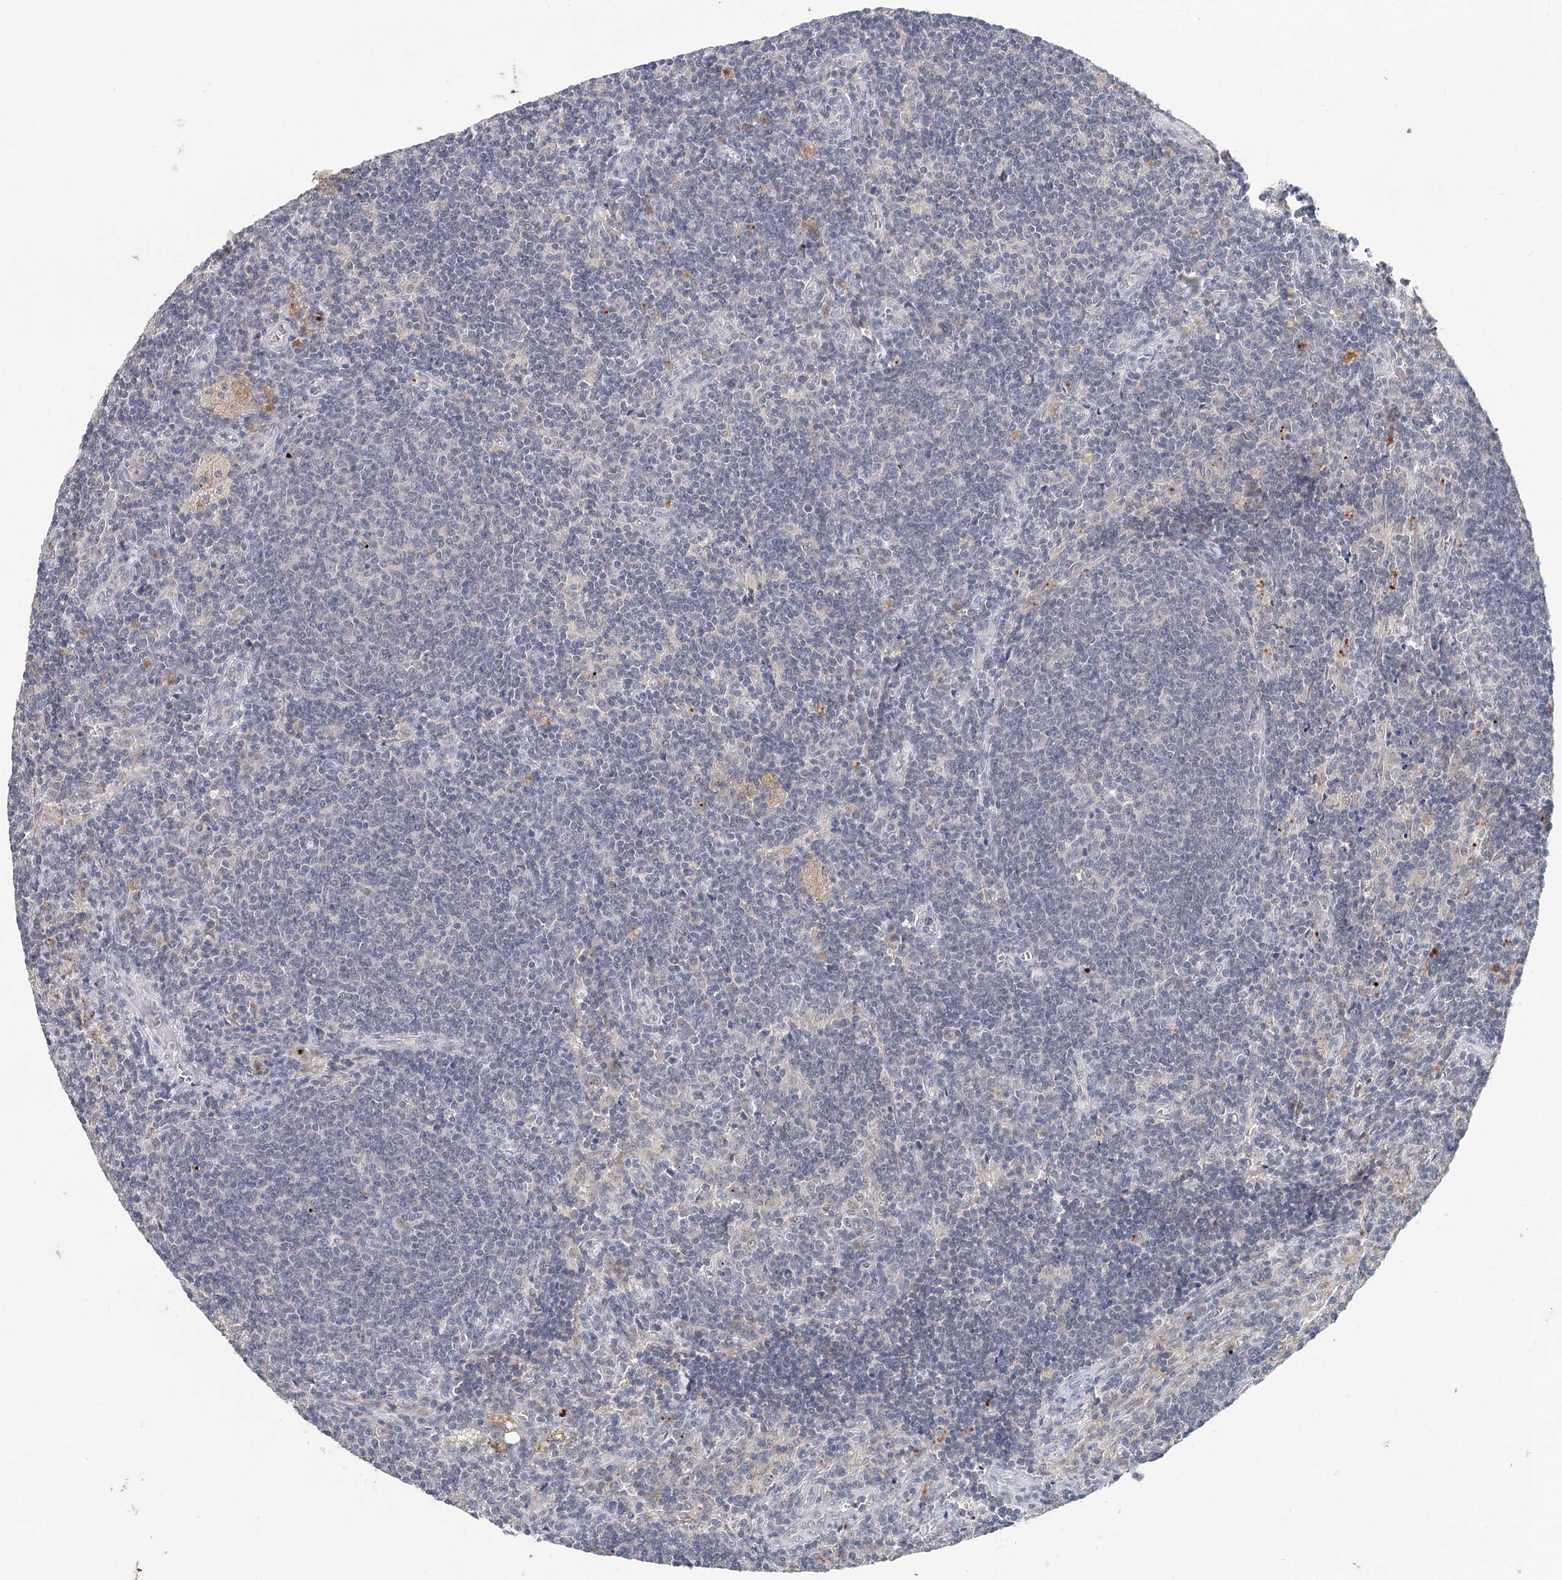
{"staining": {"intensity": "negative", "quantity": "none", "location": "none"}, "tissue": "lymph node", "cell_type": "Germinal center cells", "image_type": "normal", "snomed": [{"axis": "morphology", "description": "Normal tissue, NOS"}, {"axis": "topography", "description": "Lymph node"}], "caption": "The immunohistochemistry (IHC) micrograph has no significant positivity in germinal center cells of lymph node. (DAB immunohistochemistry (IHC), high magnification).", "gene": "FBXO7", "patient": {"sex": "male", "age": 69}}